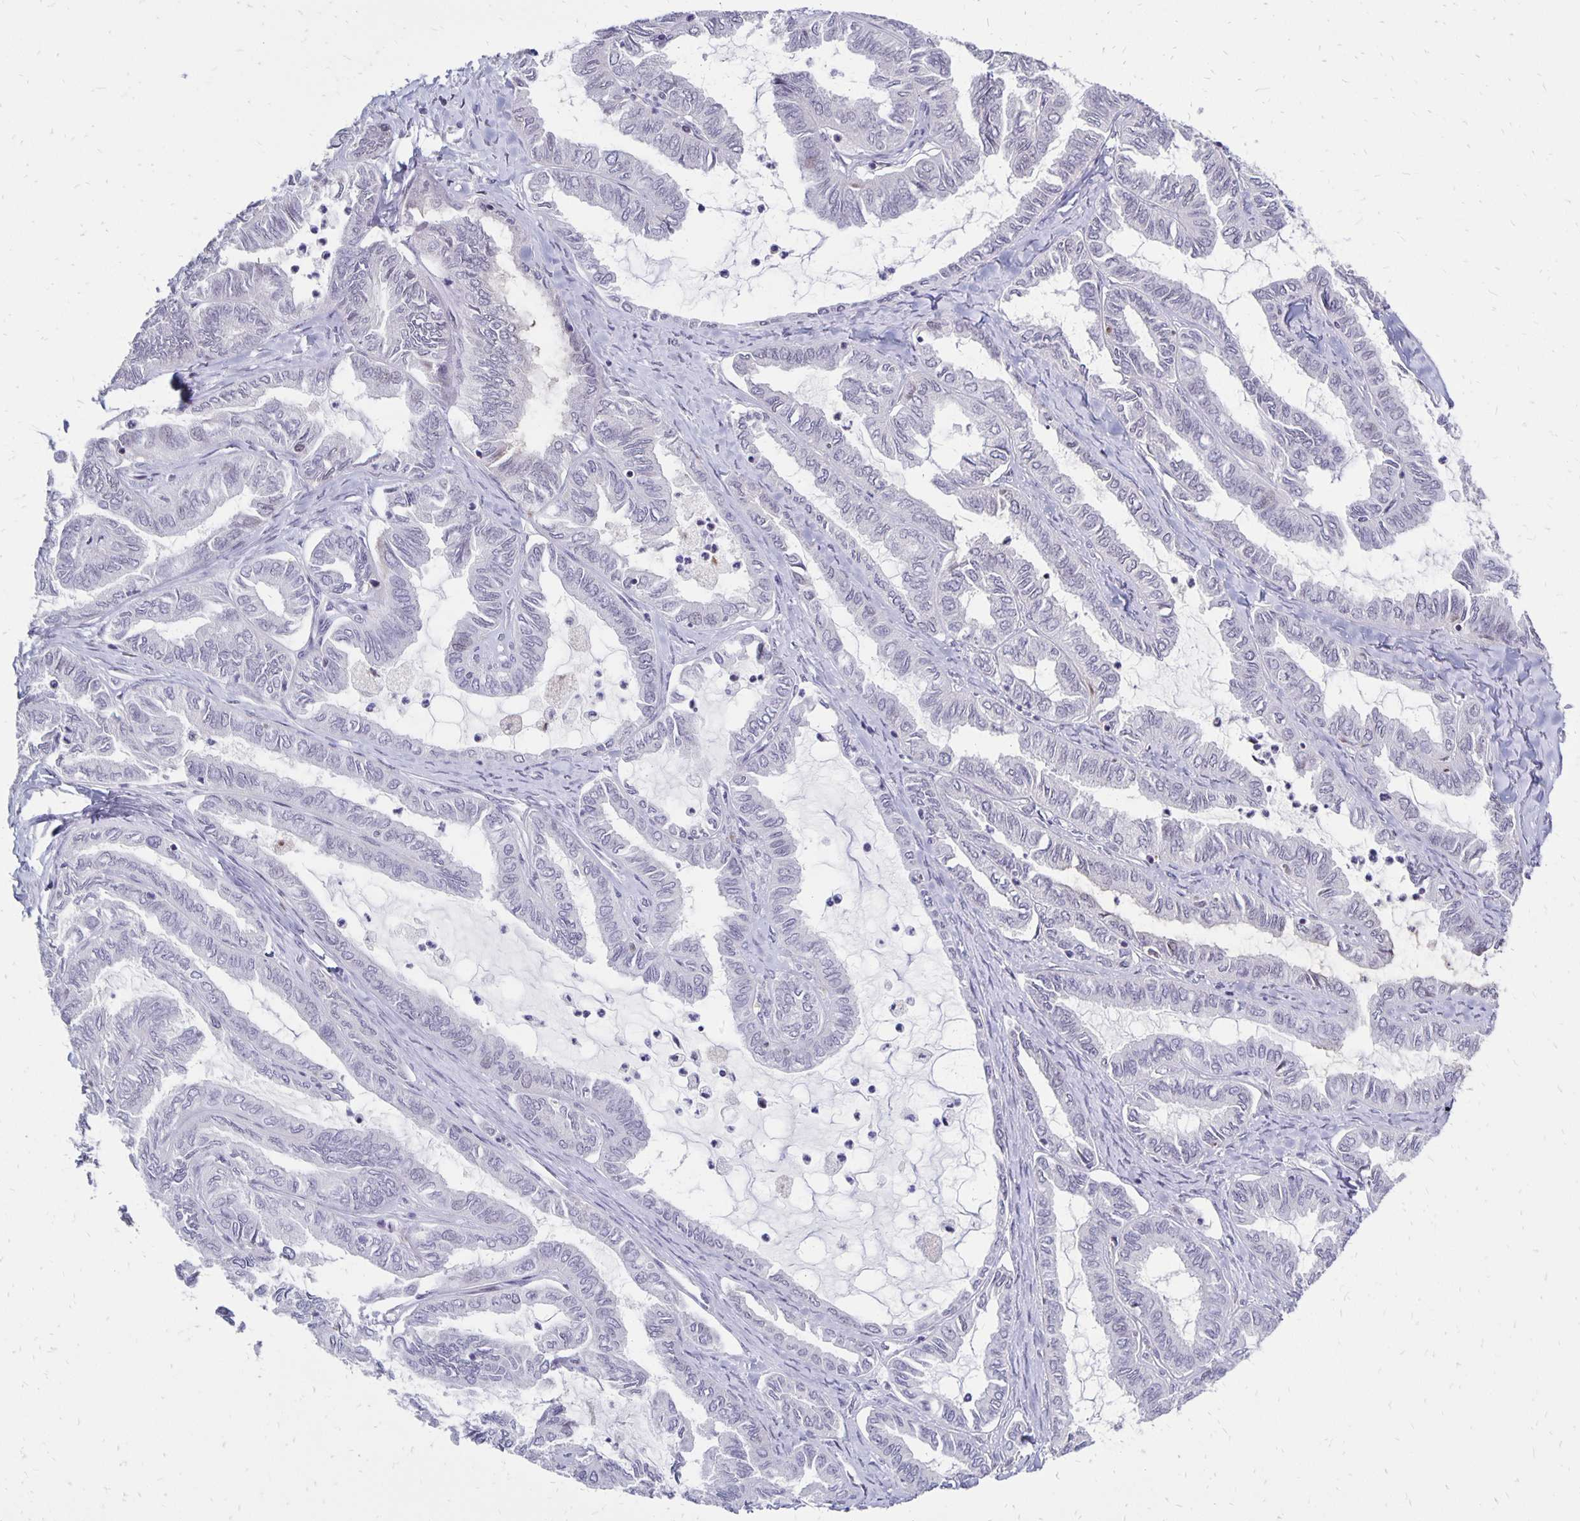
{"staining": {"intensity": "negative", "quantity": "none", "location": "none"}, "tissue": "ovarian cancer", "cell_type": "Tumor cells", "image_type": "cancer", "snomed": [{"axis": "morphology", "description": "Carcinoma, endometroid"}, {"axis": "topography", "description": "Ovary"}], "caption": "Tumor cells are negative for brown protein staining in endometroid carcinoma (ovarian).", "gene": "DCK", "patient": {"sex": "female", "age": 70}}